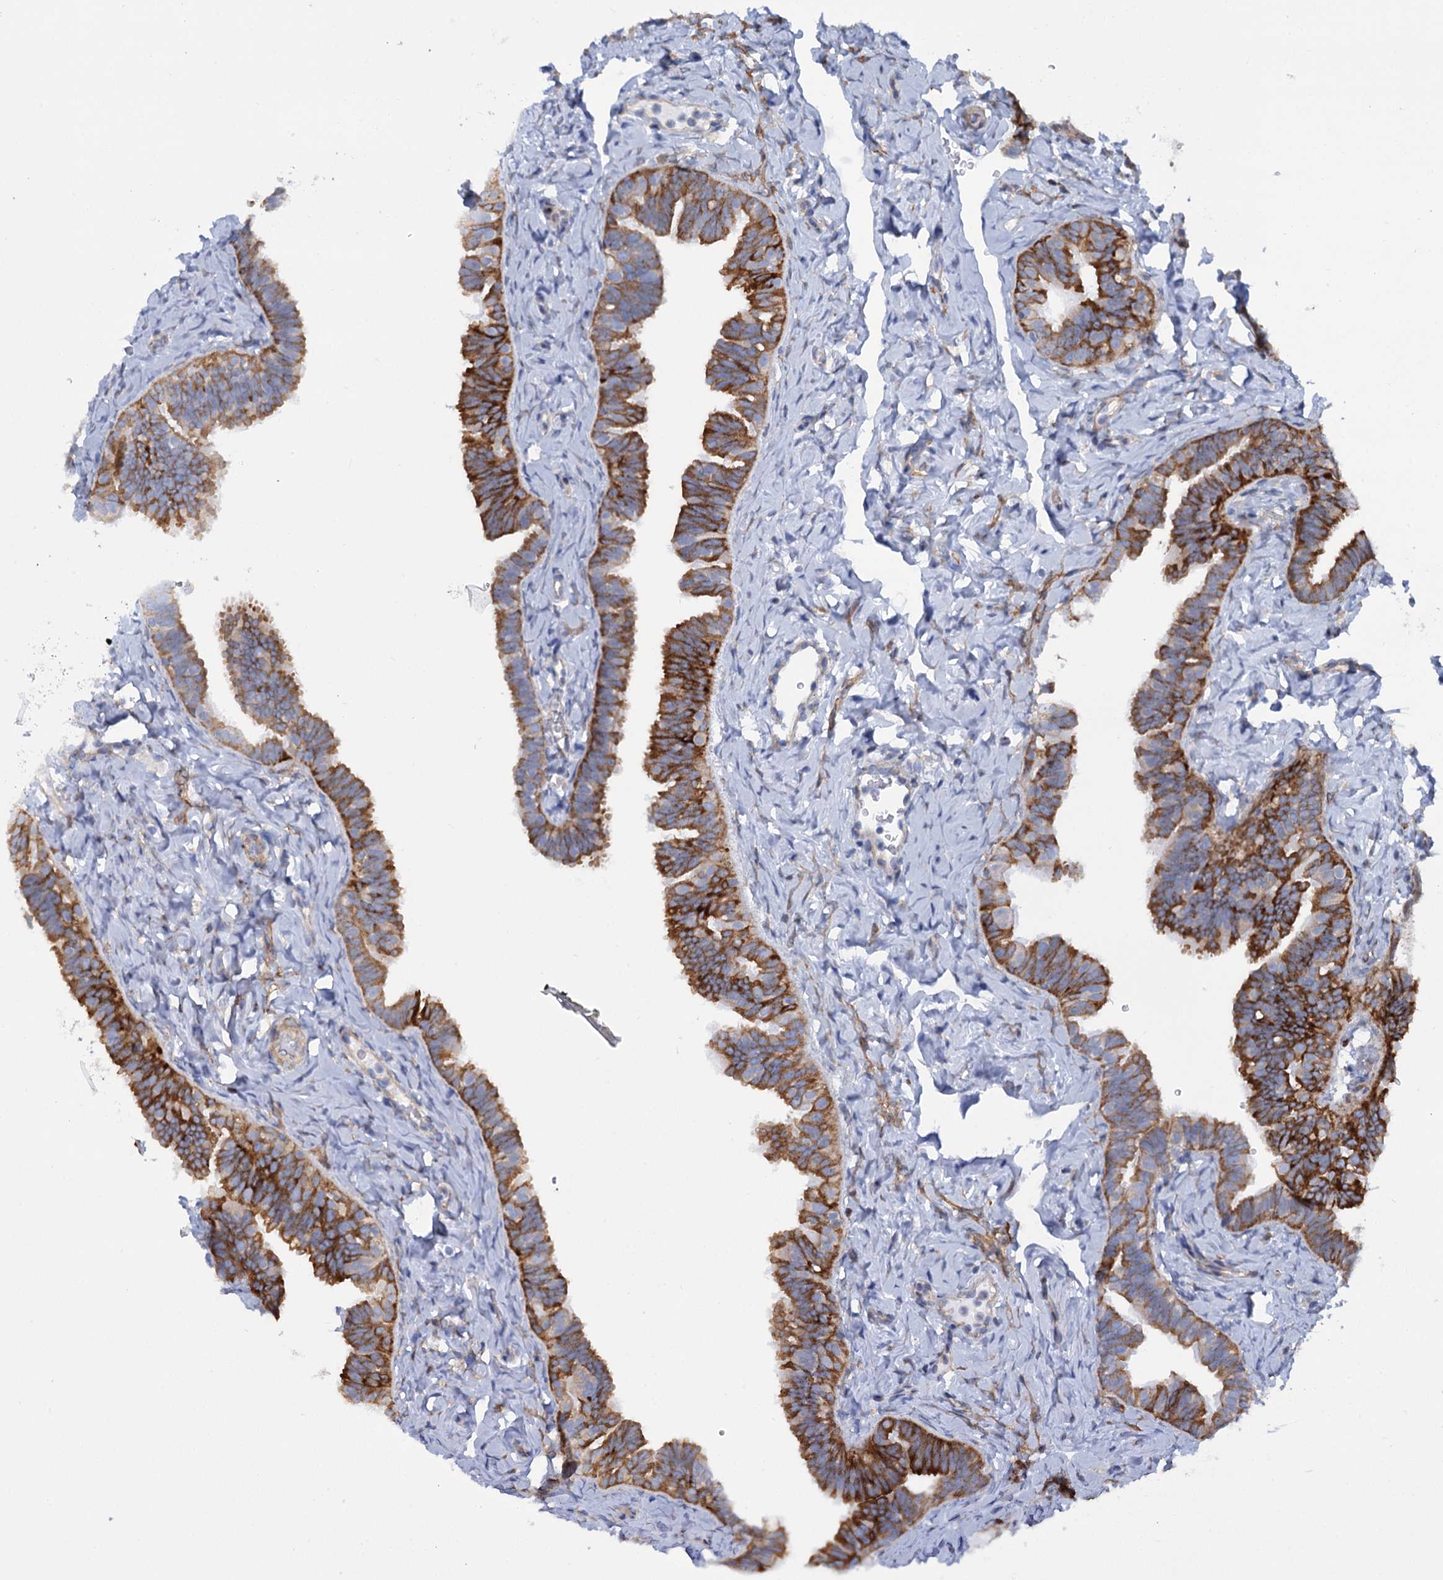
{"staining": {"intensity": "strong", "quantity": ">75%", "location": "cytoplasmic/membranous"}, "tissue": "fallopian tube", "cell_type": "Glandular cells", "image_type": "normal", "snomed": [{"axis": "morphology", "description": "Normal tissue, NOS"}, {"axis": "topography", "description": "Fallopian tube"}], "caption": "Protein staining of unremarkable fallopian tube reveals strong cytoplasmic/membranous staining in about >75% of glandular cells.", "gene": "SHE", "patient": {"sex": "female", "age": 65}}